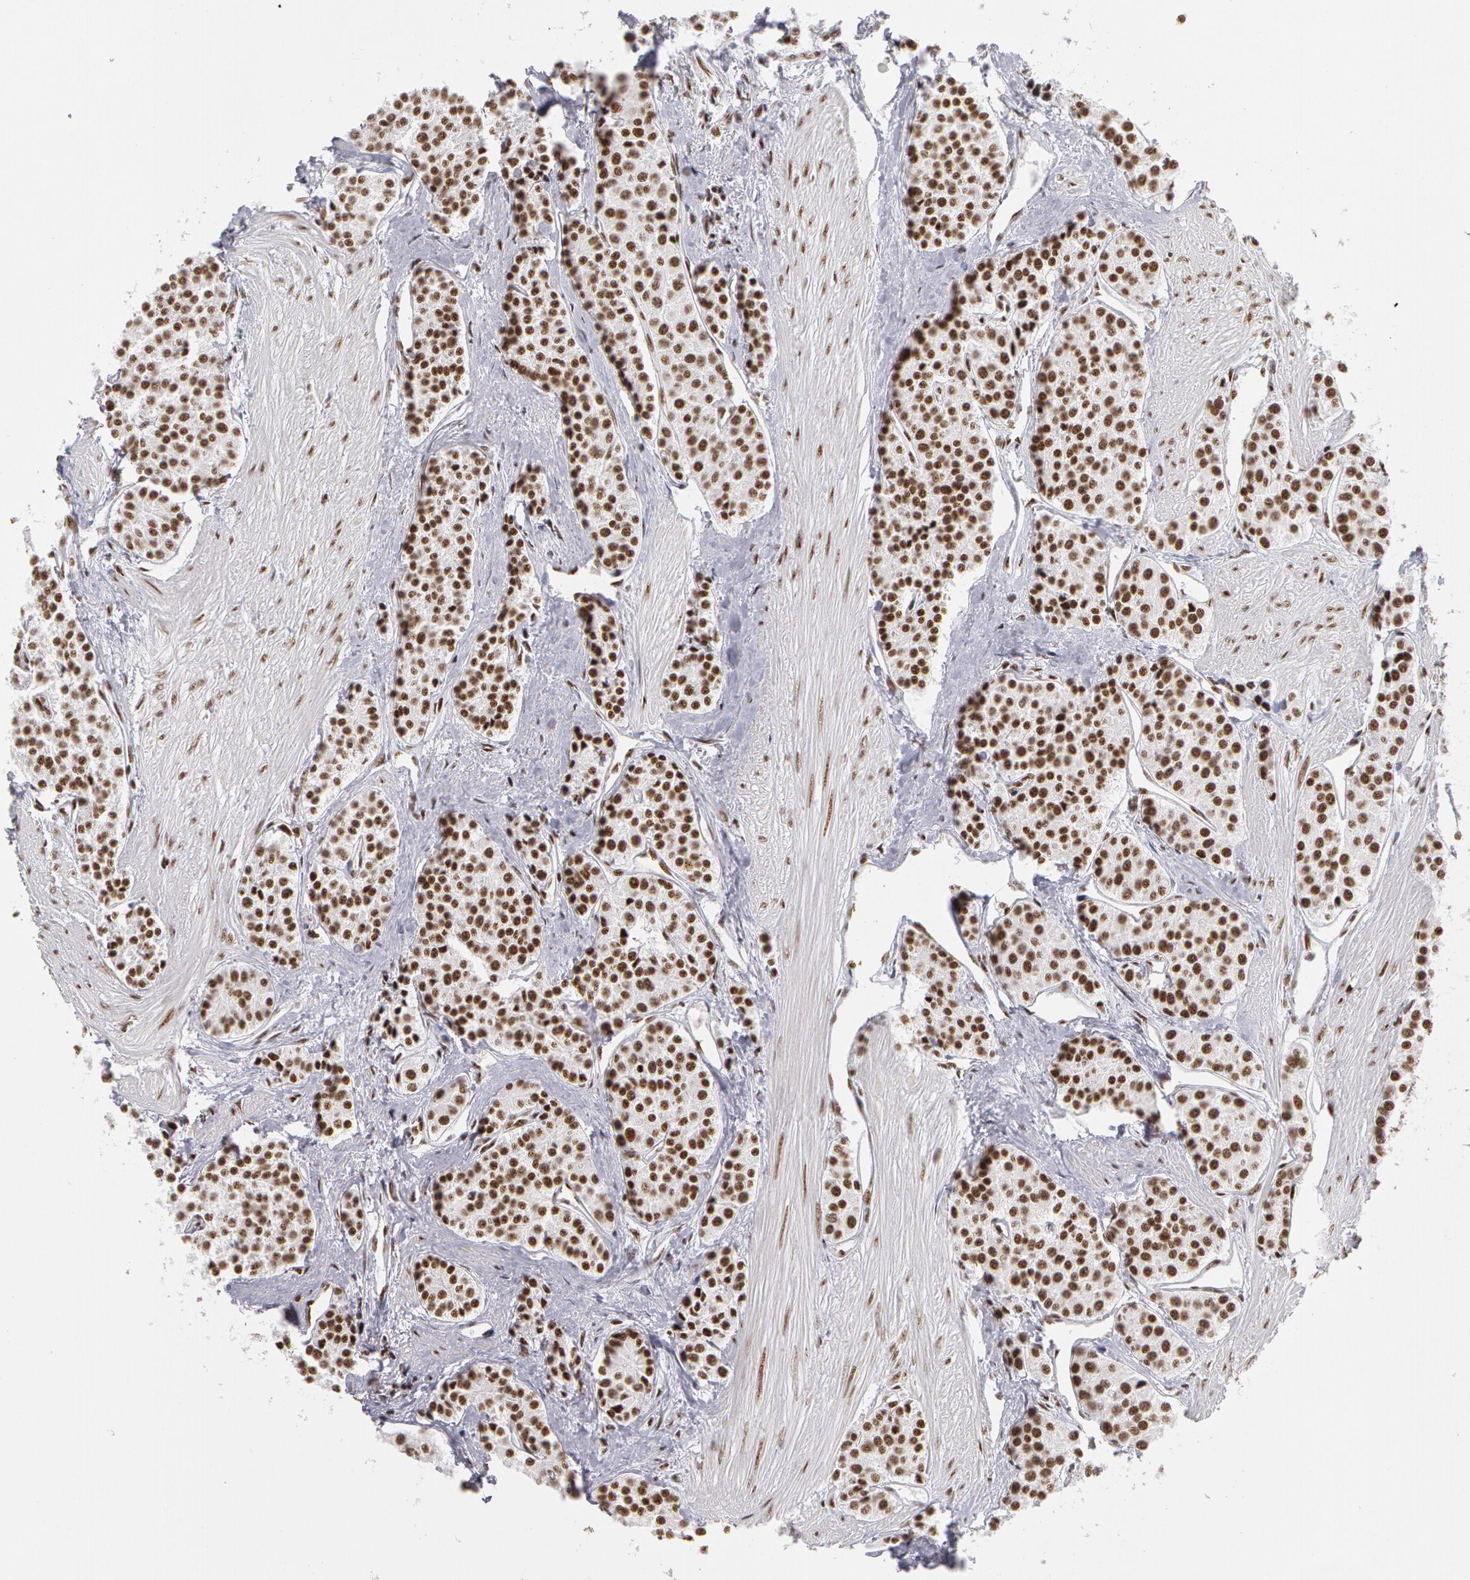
{"staining": {"intensity": "moderate", "quantity": ">75%", "location": "nuclear"}, "tissue": "carcinoid", "cell_type": "Tumor cells", "image_type": "cancer", "snomed": [{"axis": "morphology", "description": "Carcinoid, malignant, NOS"}, {"axis": "topography", "description": "Stomach"}], "caption": "Moderate nuclear staining is present in approximately >75% of tumor cells in carcinoid.", "gene": "PNN", "patient": {"sex": "female", "age": 76}}